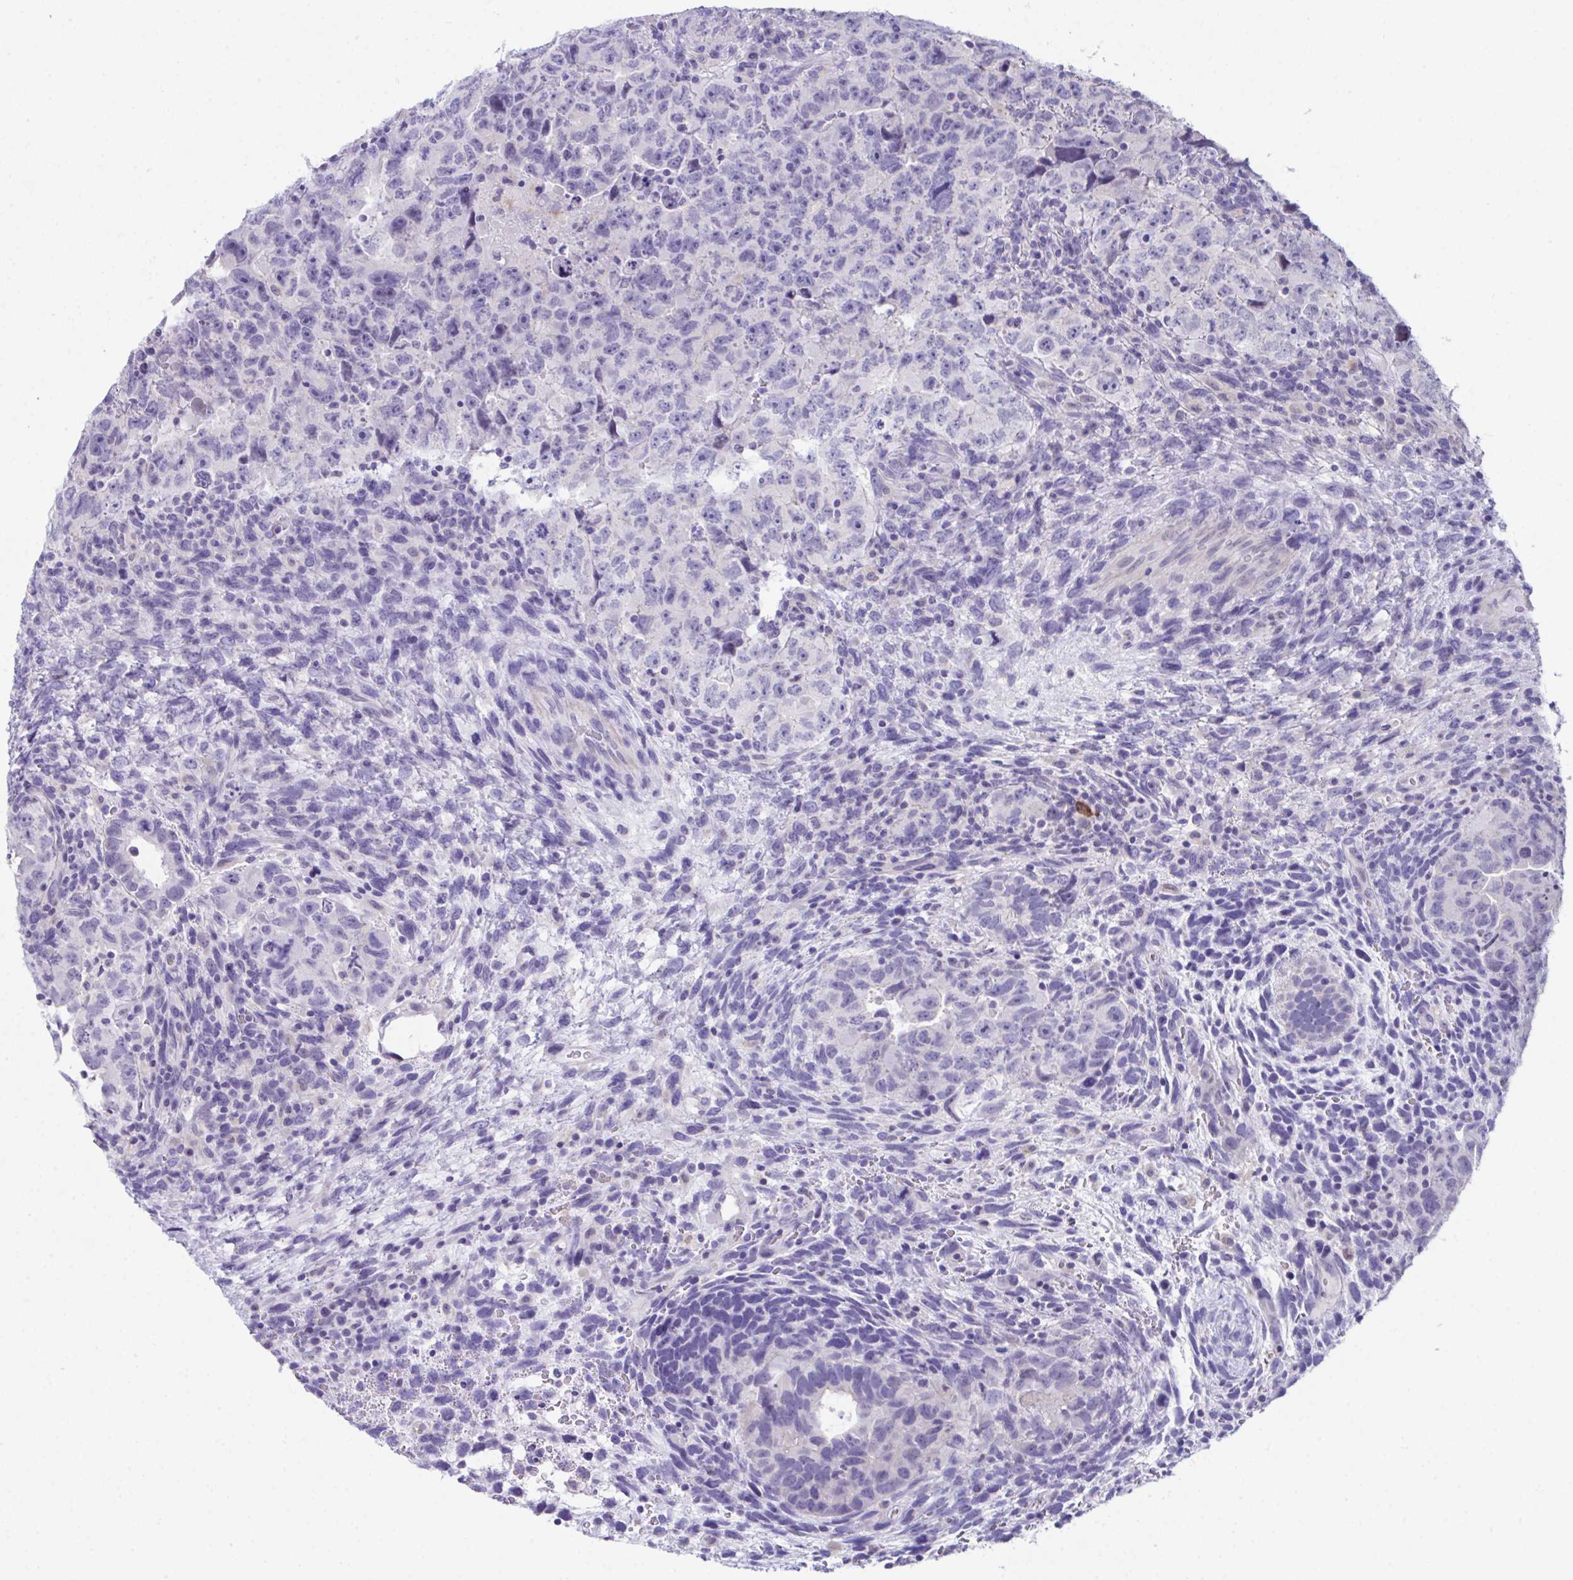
{"staining": {"intensity": "negative", "quantity": "none", "location": "none"}, "tissue": "testis cancer", "cell_type": "Tumor cells", "image_type": "cancer", "snomed": [{"axis": "morphology", "description": "Carcinoma, Embryonal, NOS"}, {"axis": "topography", "description": "Testis"}], "caption": "Immunohistochemistry image of neoplastic tissue: human testis embryonal carcinoma stained with DAB reveals no significant protein staining in tumor cells. The staining was performed using DAB to visualize the protein expression in brown, while the nuclei were stained in blue with hematoxylin (Magnification: 20x).", "gene": "ATP6V0D2", "patient": {"sex": "male", "age": 24}}